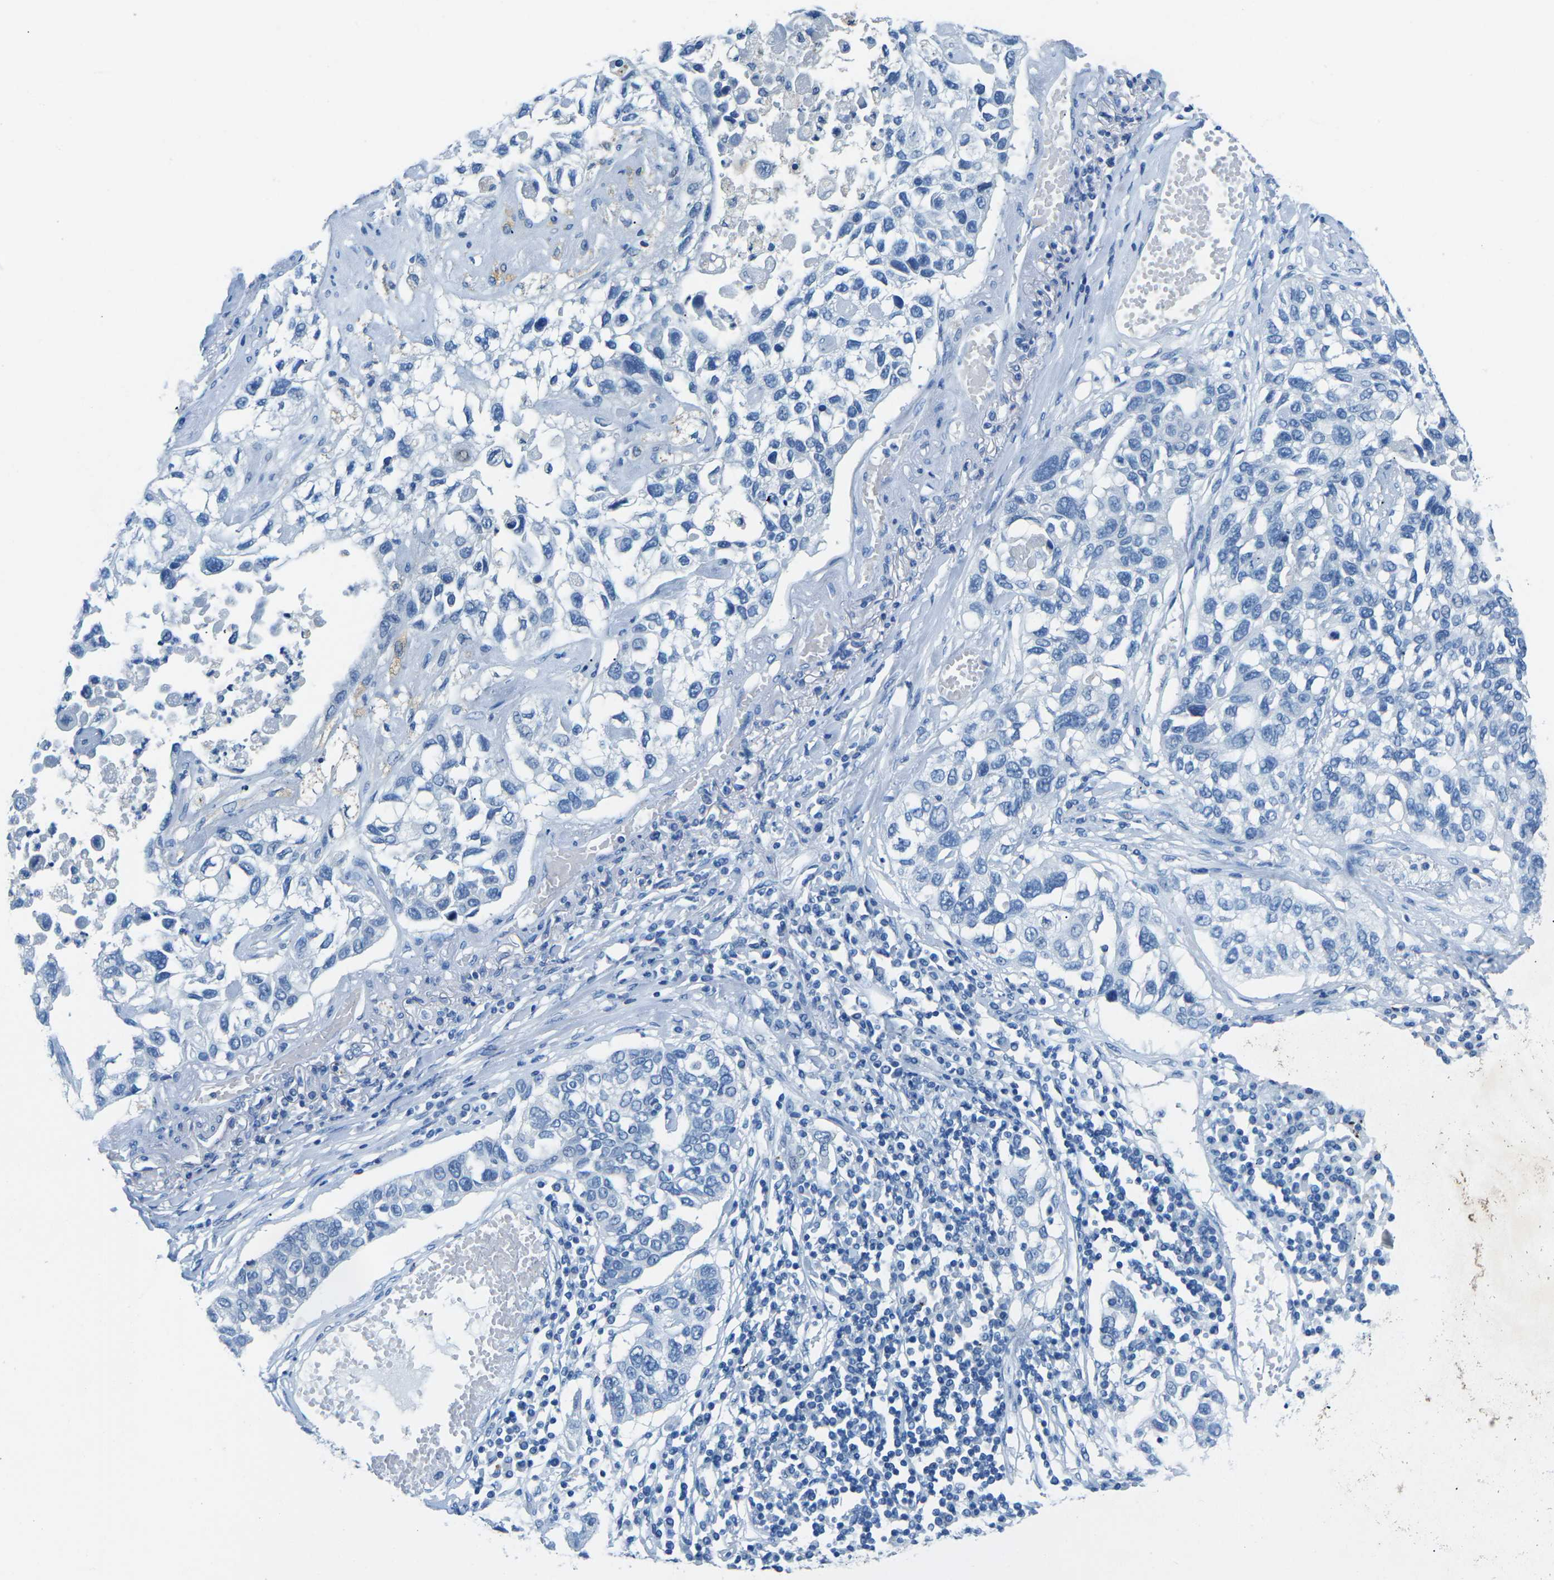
{"staining": {"intensity": "negative", "quantity": "none", "location": "none"}, "tissue": "lung cancer", "cell_type": "Tumor cells", "image_type": "cancer", "snomed": [{"axis": "morphology", "description": "Squamous cell carcinoma, NOS"}, {"axis": "topography", "description": "Lung"}], "caption": "A histopathology image of human lung cancer is negative for staining in tumor cells. The staining is performed using DAB brown chromogen with nuclei counter-stained in using hematoxylin.", "gene": "MYH8", "patient": {"sex": "male", "age": 71}}